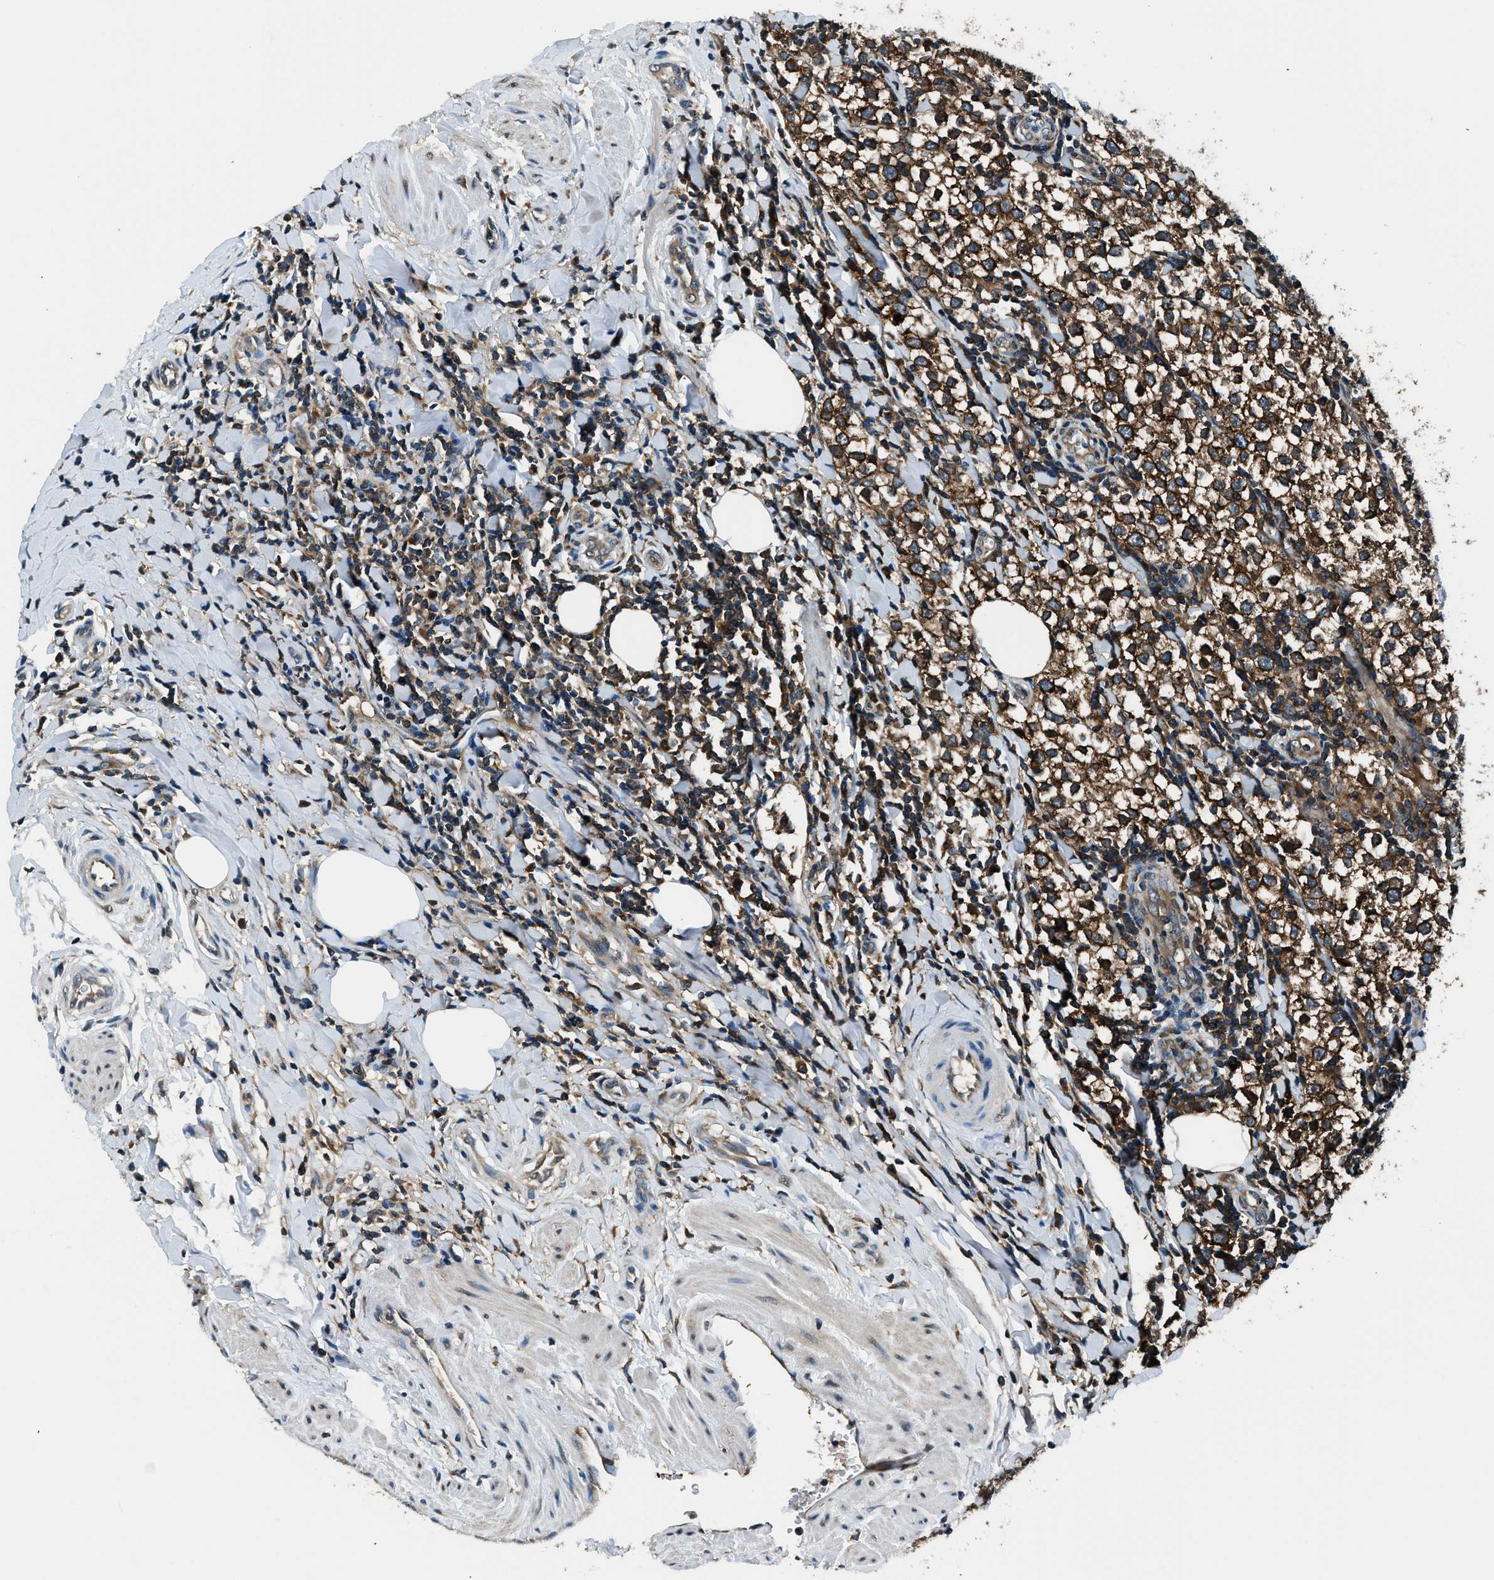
{"staining": {"intensity": "strong", "quantity": ">75%", "location": "cytoplasmic/membranous"}, "tissue": "testis cancer", "cell_type": "Tumor cells", "image_type": "cancer", "snomed": [{"axis": "morphology", "description": "Seminoma, NOS"}, {"axis": "morphology", "description": "Carcinoma, Embryonal, NOS"}, {"axis": "topography", "description": "Testis"}], "caption": "Testis cancer (embryonal carcinoma) tissue reveals strong cytoplasmic/membranous expression in about >75% of tumor cells, visualized by immunohistochemistry. (brown staining indicates protein expression, while blue staining denotes nuclei).", "gene": "ARFGAP2", "patient": {"sex": "male", "age": 36}}